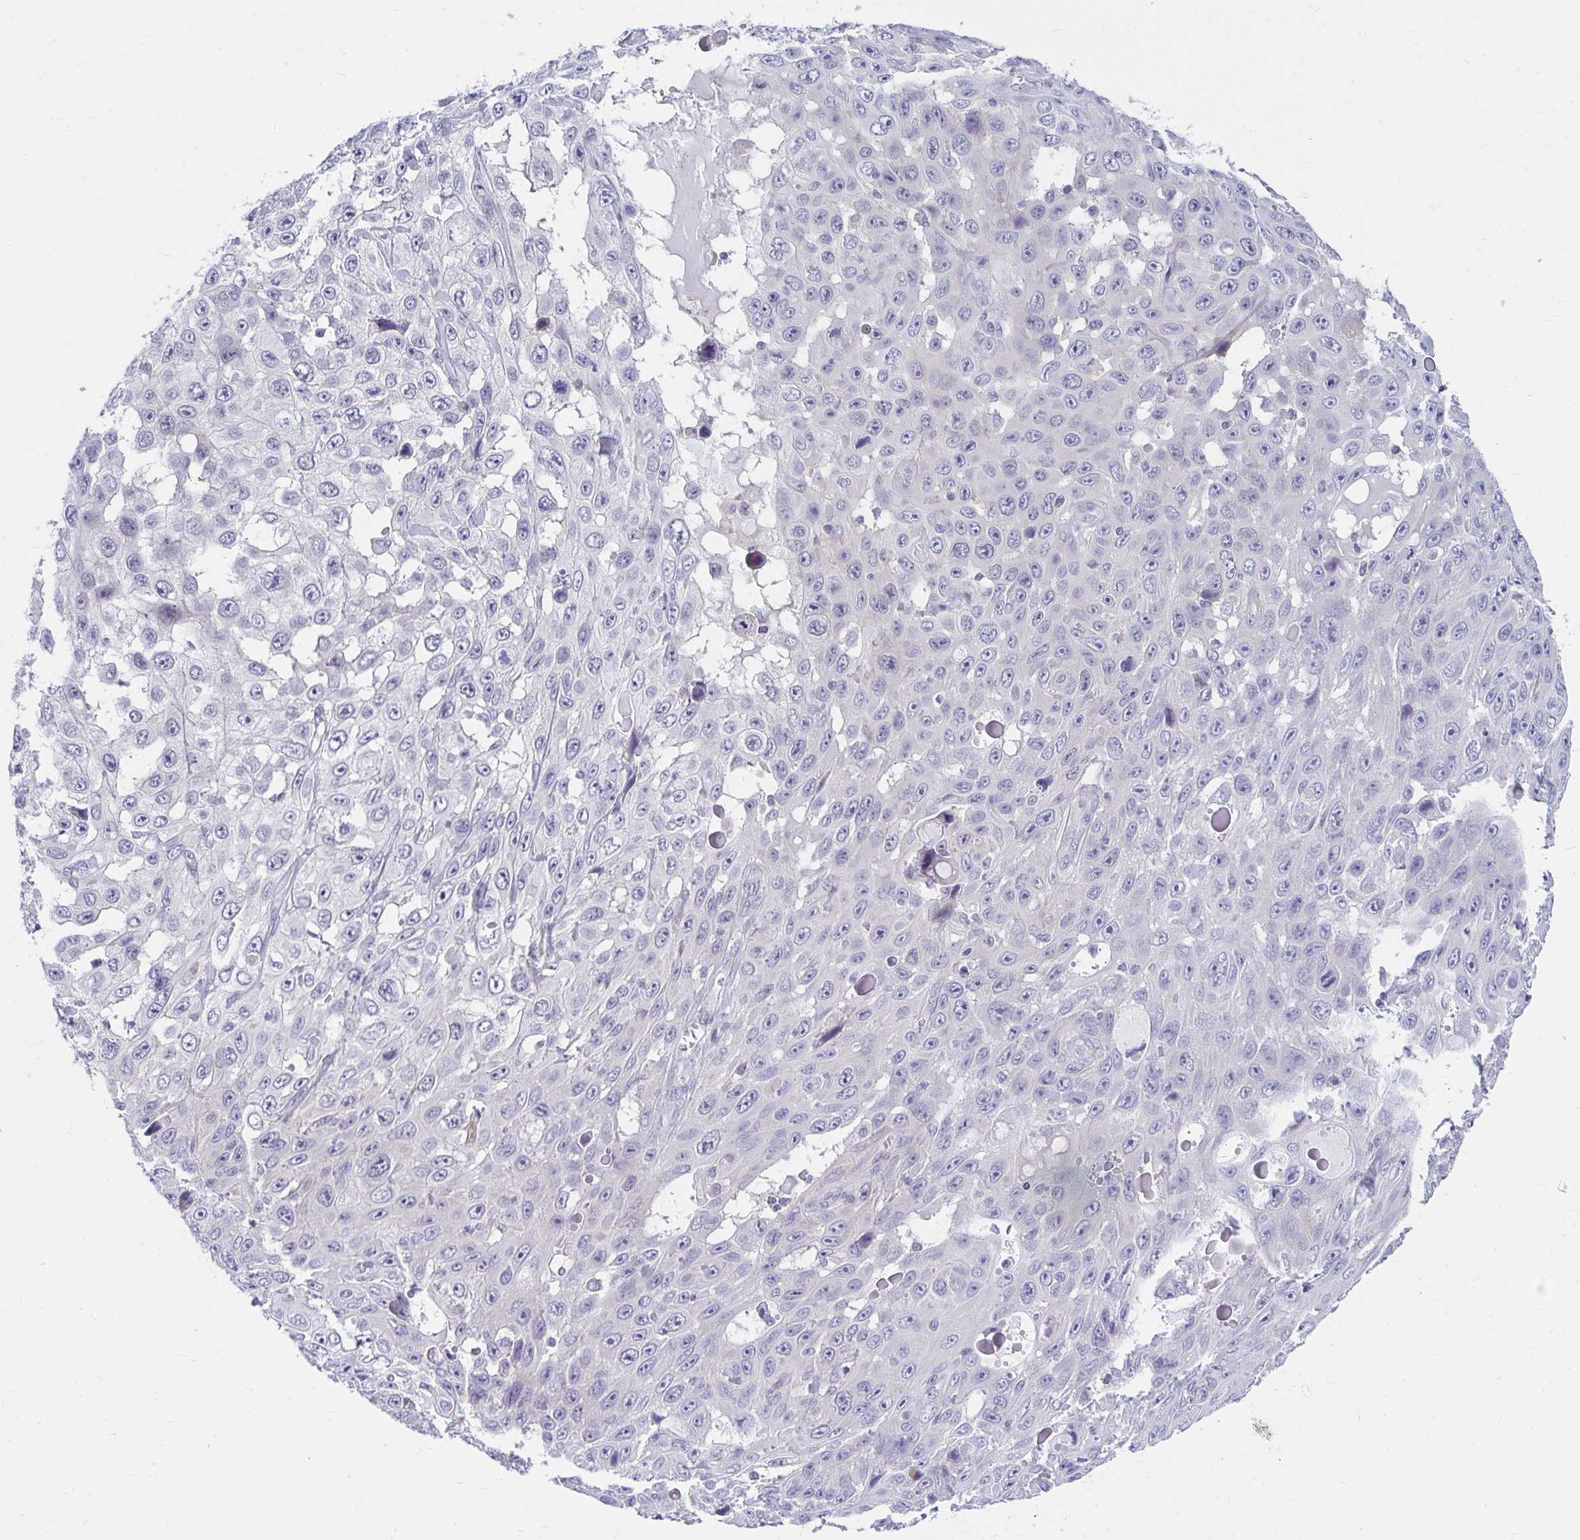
{"staining": {"intensity": "negative", "quantity": "none", "location": "none"}, "tissue": "skin cancer", "cell_type": "Tumor cells", "image_type": "cancer", "snomed": [{"axis": "morphology", "description": "Squamous cell carcinoma, NOS"}, {"axis": "topography", "description": "Skin"}], "caption": "Squamous cell carcinoma (skin) was stained to show a protein in brown. There is no significant staining in tumor cells.", "gene": "C19orf81", "patient": {"sex": "male", "age": 82}}